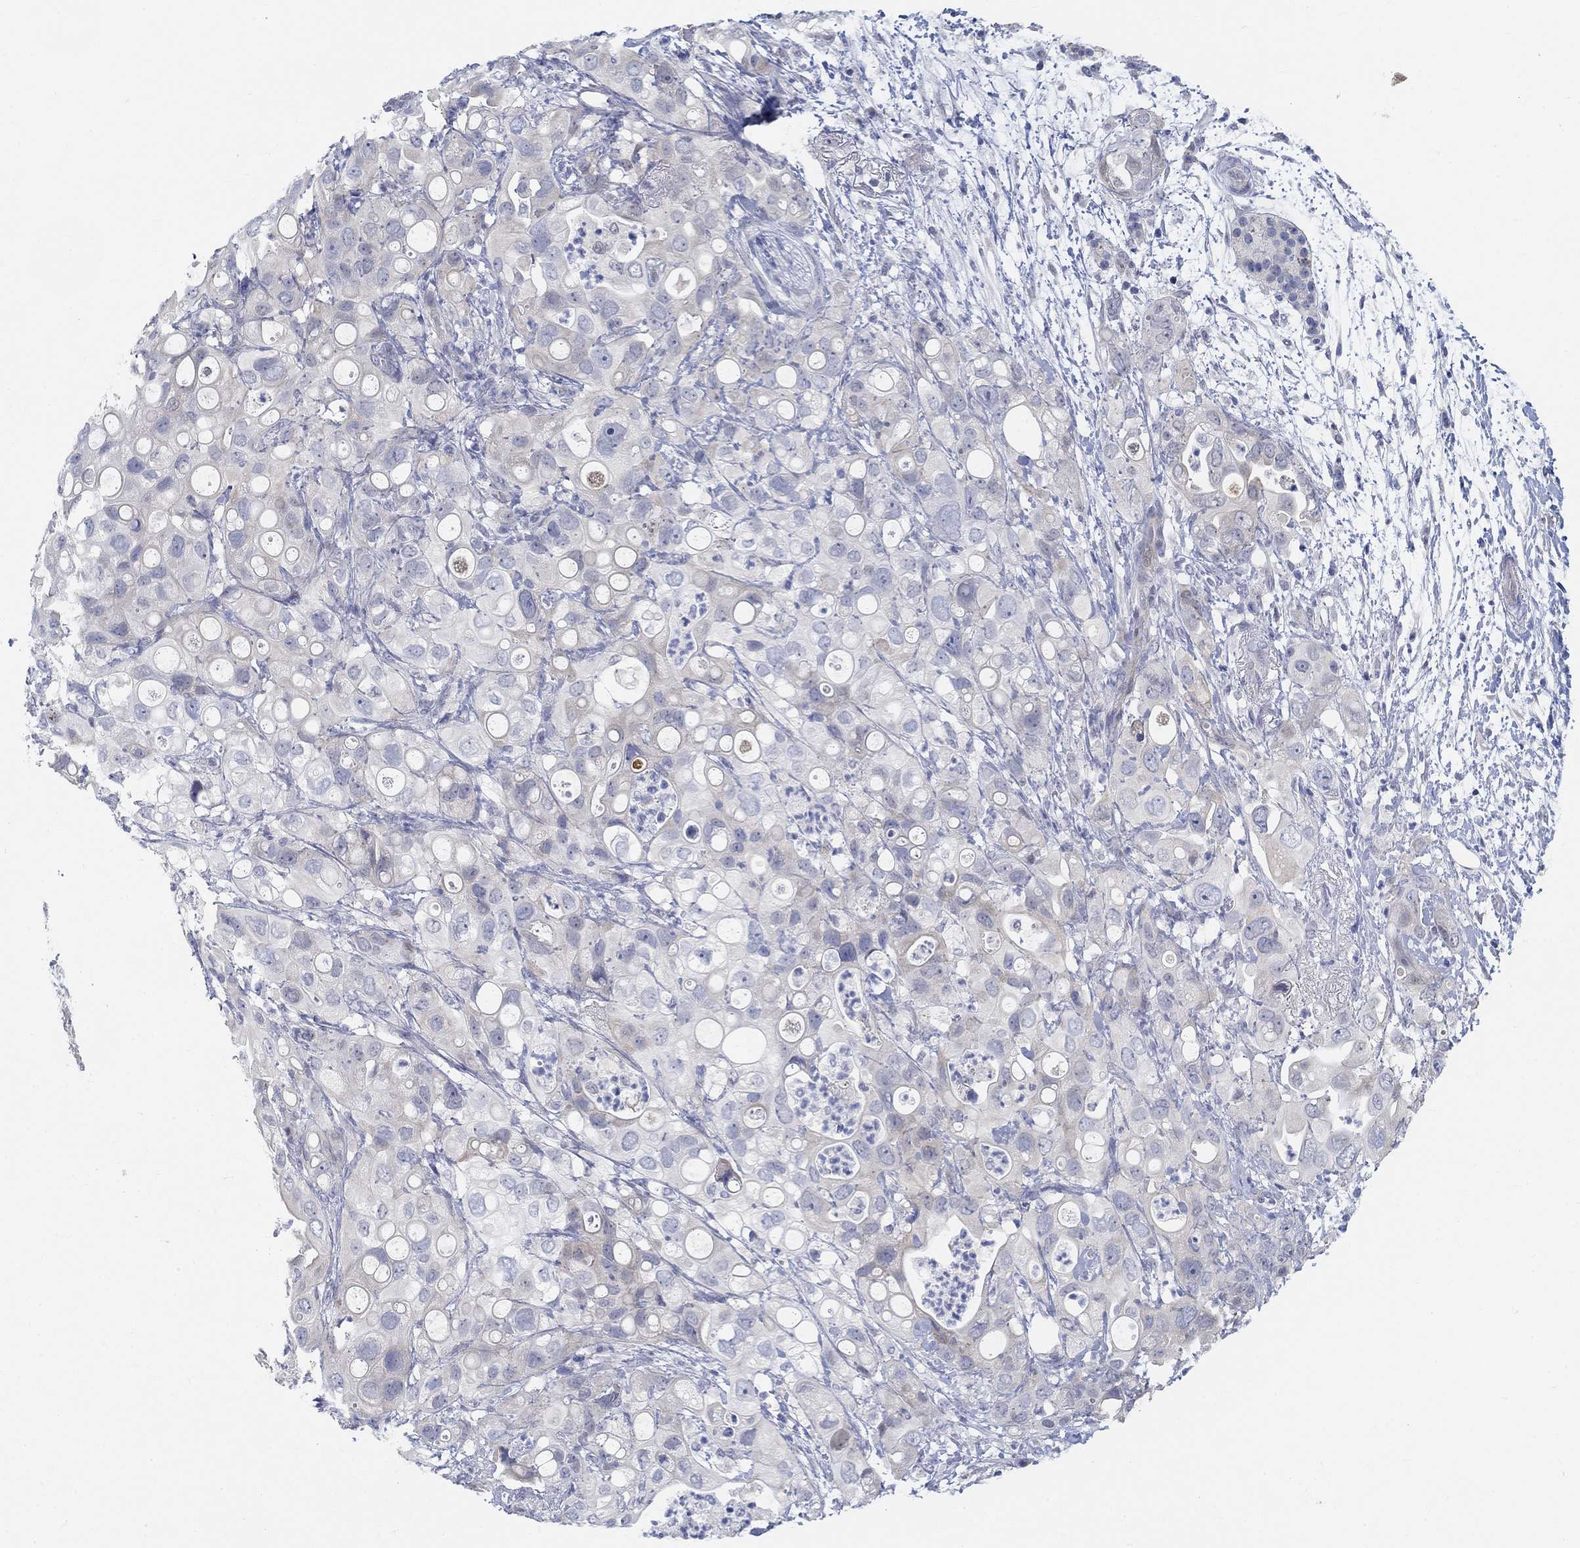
{"staining": {"intensity": "negative", "quantity": "none", "location": "none"}, "tissue": "pancreatic cancer", "cell_type": "Tumor cells", "image_type": "cancer", "snomed": [{"axis": "morphology", "description": "Adenocarcinoma, NOS"}, {"axis": "topography", "description": "Pancreas"}], "caption": "An IHC histopathology image of pancreatic adenocarcinoma is shown. There is no staining in tumor cells of pancreatic adenocarcinoma.", "gene": "SNTG2", "patient": {"sex": "female", "age": 72}}